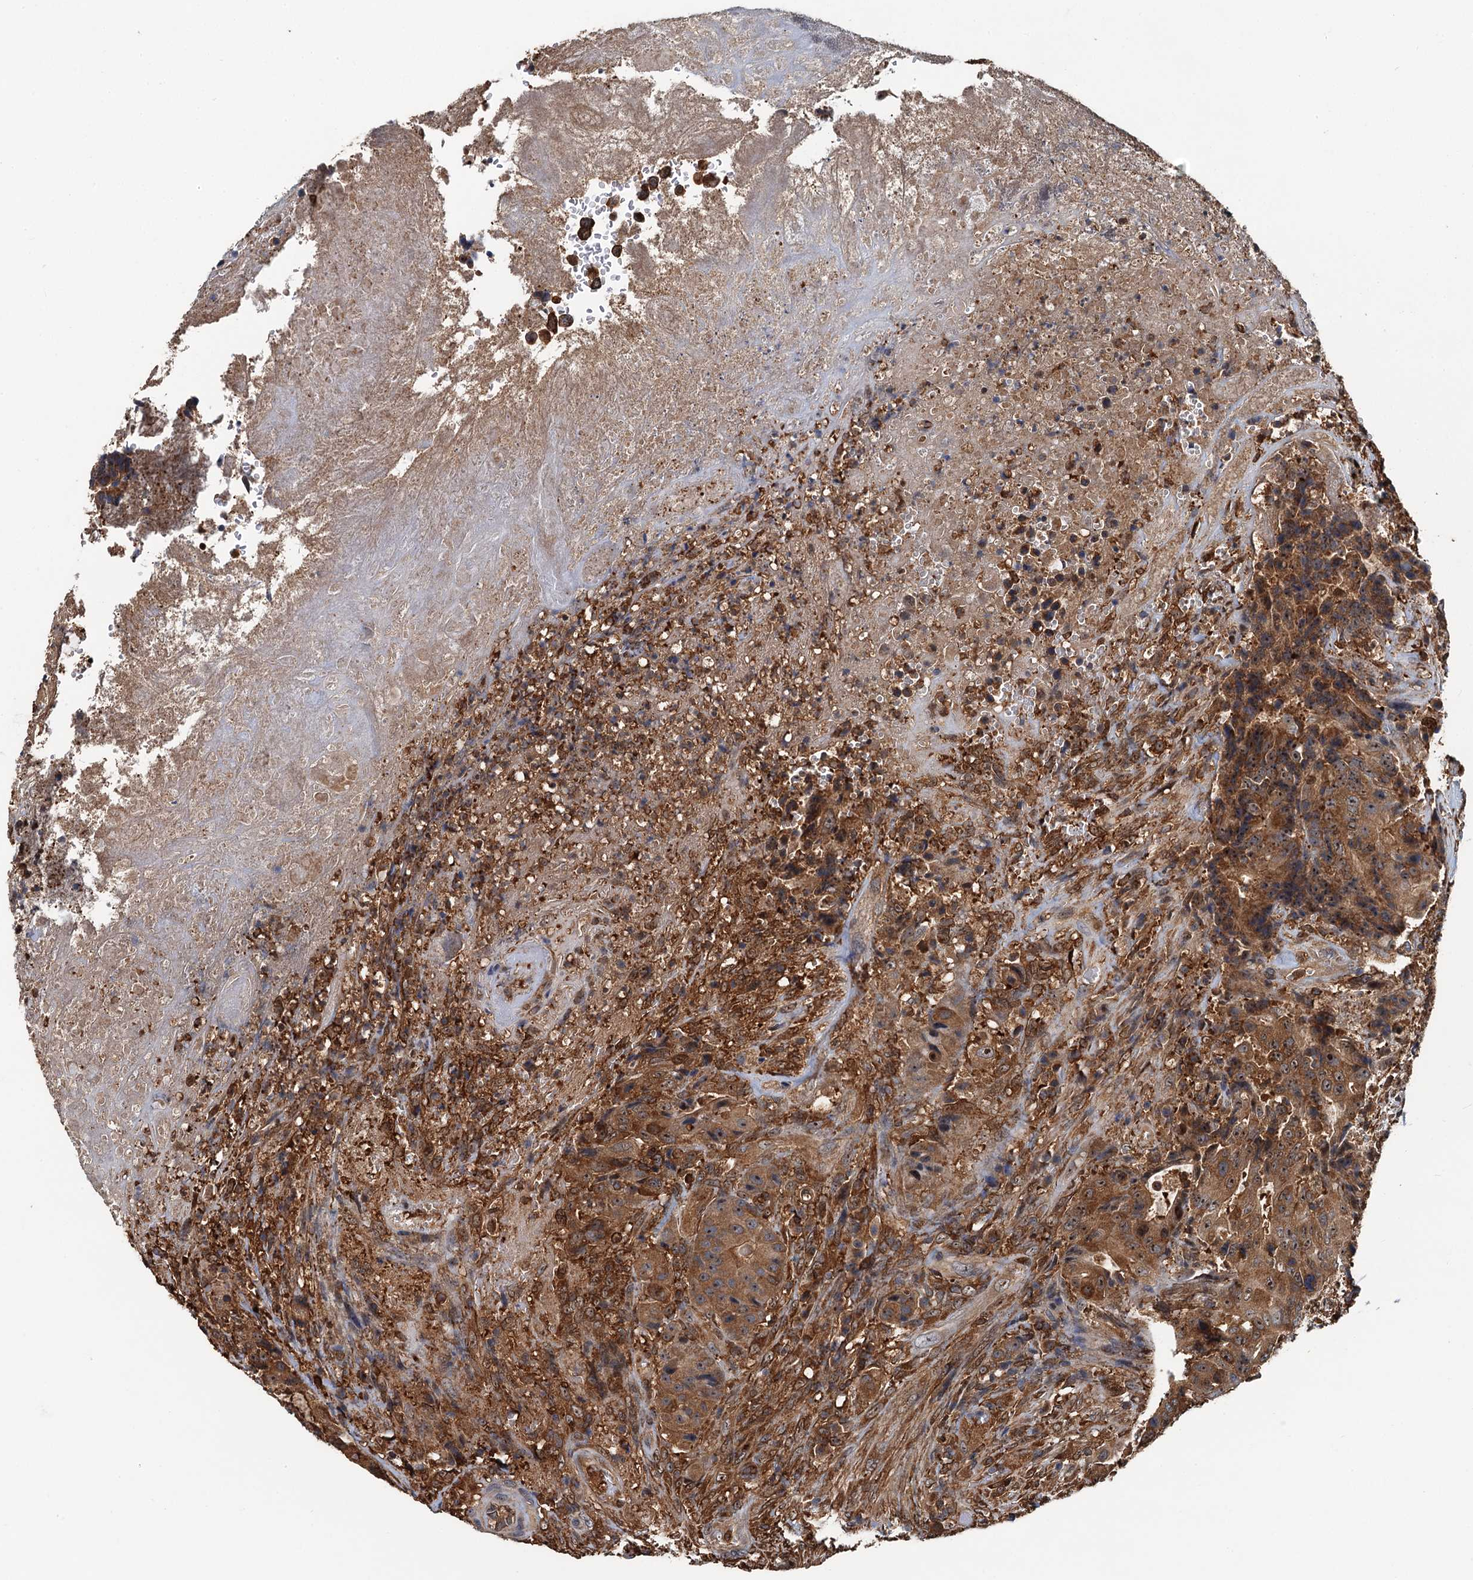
{"staining": {"intensity": "moderate", "quantity": ">75%", "location": "cytoplasmic/membranous"}, "tissue": "colorectal cancer", "cell_type": "Tumor cells", "image_type": "cancer", "snomed": [{"axis": "morphology", "description": "Adenocarcinoma, NOS"}, {"axis": "topography", "description": "Rectum"}], "caption": "Moderate cytoplasmic/membranous protein expression is seen in about >75% of tumor cells in colorectal adenocarcinoma. The staining was performed using DAB, with brown indicating positive protein expression. Nuclei are stained blue with hematoxylin.", "gene": "USP6NL", "patient": {"sex": "male", "age": 69}}